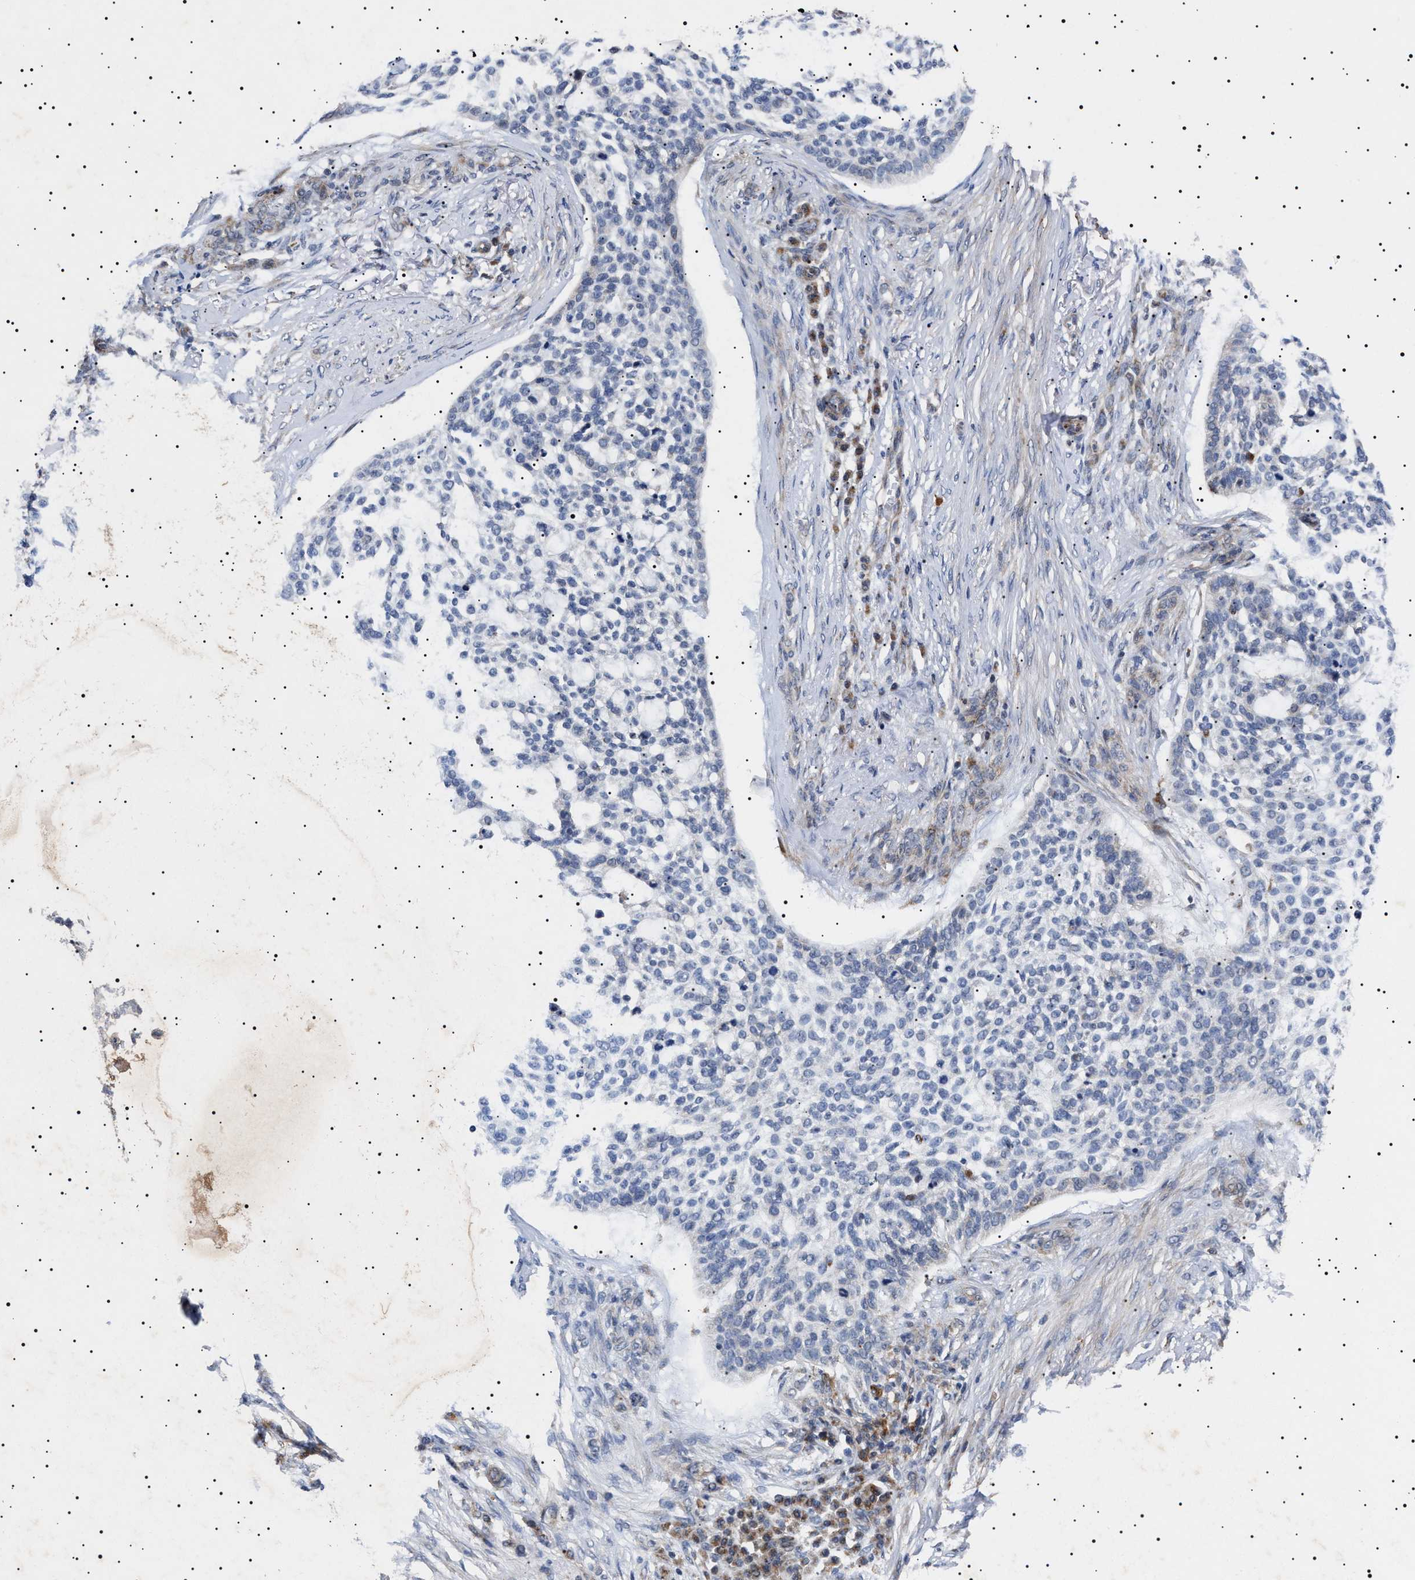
{"staining": {"intensity": "negative", "quantity": "none", "location": "none"}, "tissue": "skin cancer", "cell_type": "Tumor cells", "image_type": "cancer", "snomed": [{"axis": "morphology", "description": "Basal cell carcinoma"}, {"axis": "topography", "description": "Skin"}], "caption": "Tumor cells are negative for protein expression in human skin basal cell carcinoma.", "gene": "RAB34", "patient": {"sex": "female", "age": 64}}